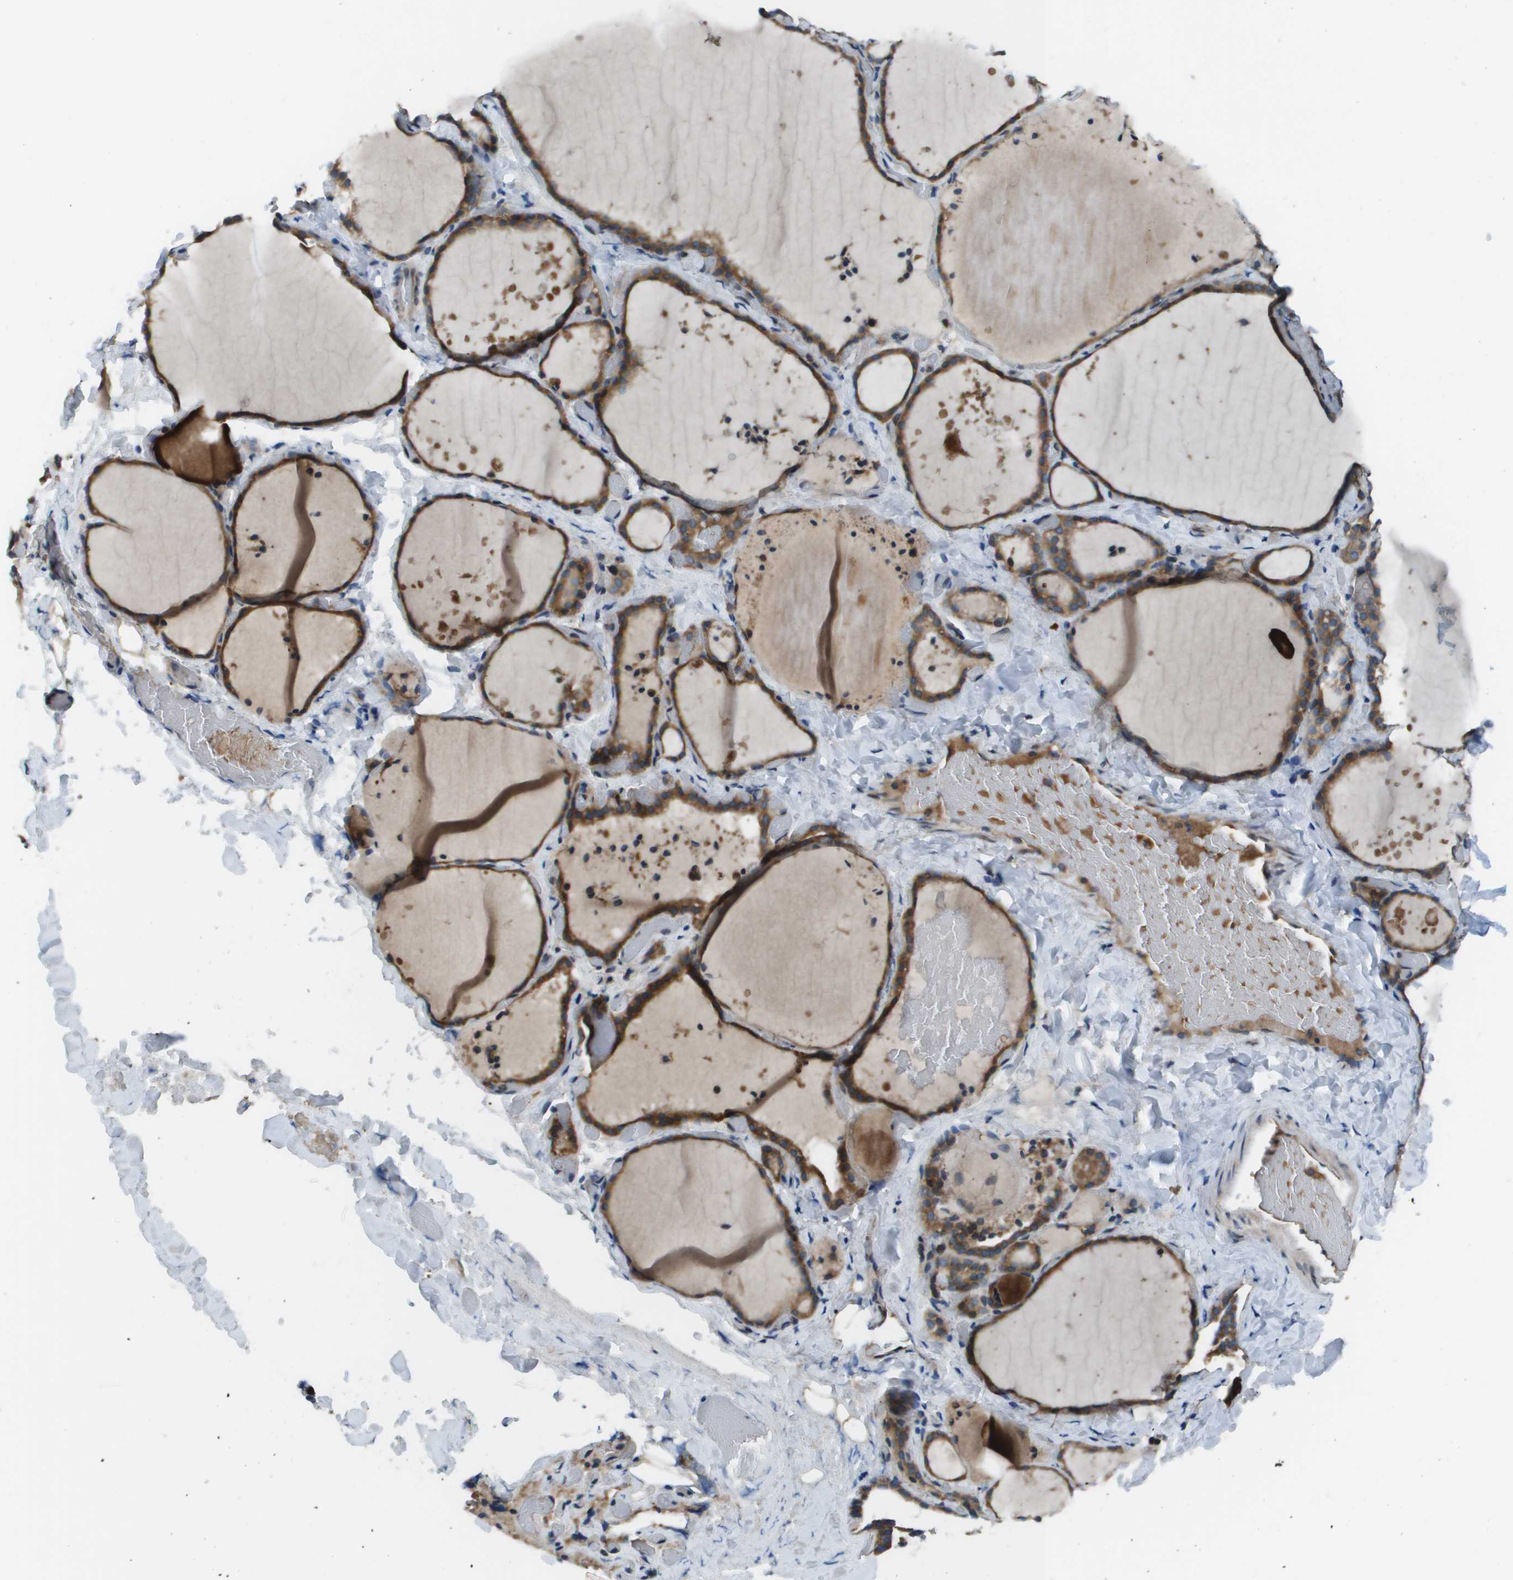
{"staining": {"intensity": "moderate", "quantity": ">75%", "location": "cytoplasmic/membranous"}, "tissue": "thyroid gland", "cell_type": "Glandular cells", "image_type": "normal", "snomed": [{"axis": "morphology", "description": "Normal tissue, NOS"}, {"axis": "topography", "description": "Thyroid gland"}], "caption": "Protein analysis of benign thyroid gland reveals moderate cytoplasmic/membranous positivity in about >75% of glandular cells. Immunohistochemistry (ihc) stains the protein in brown and the nuclei are stained blue.", "gene": "EIF3B", "patient": {"sex": "female", "age": 44}}